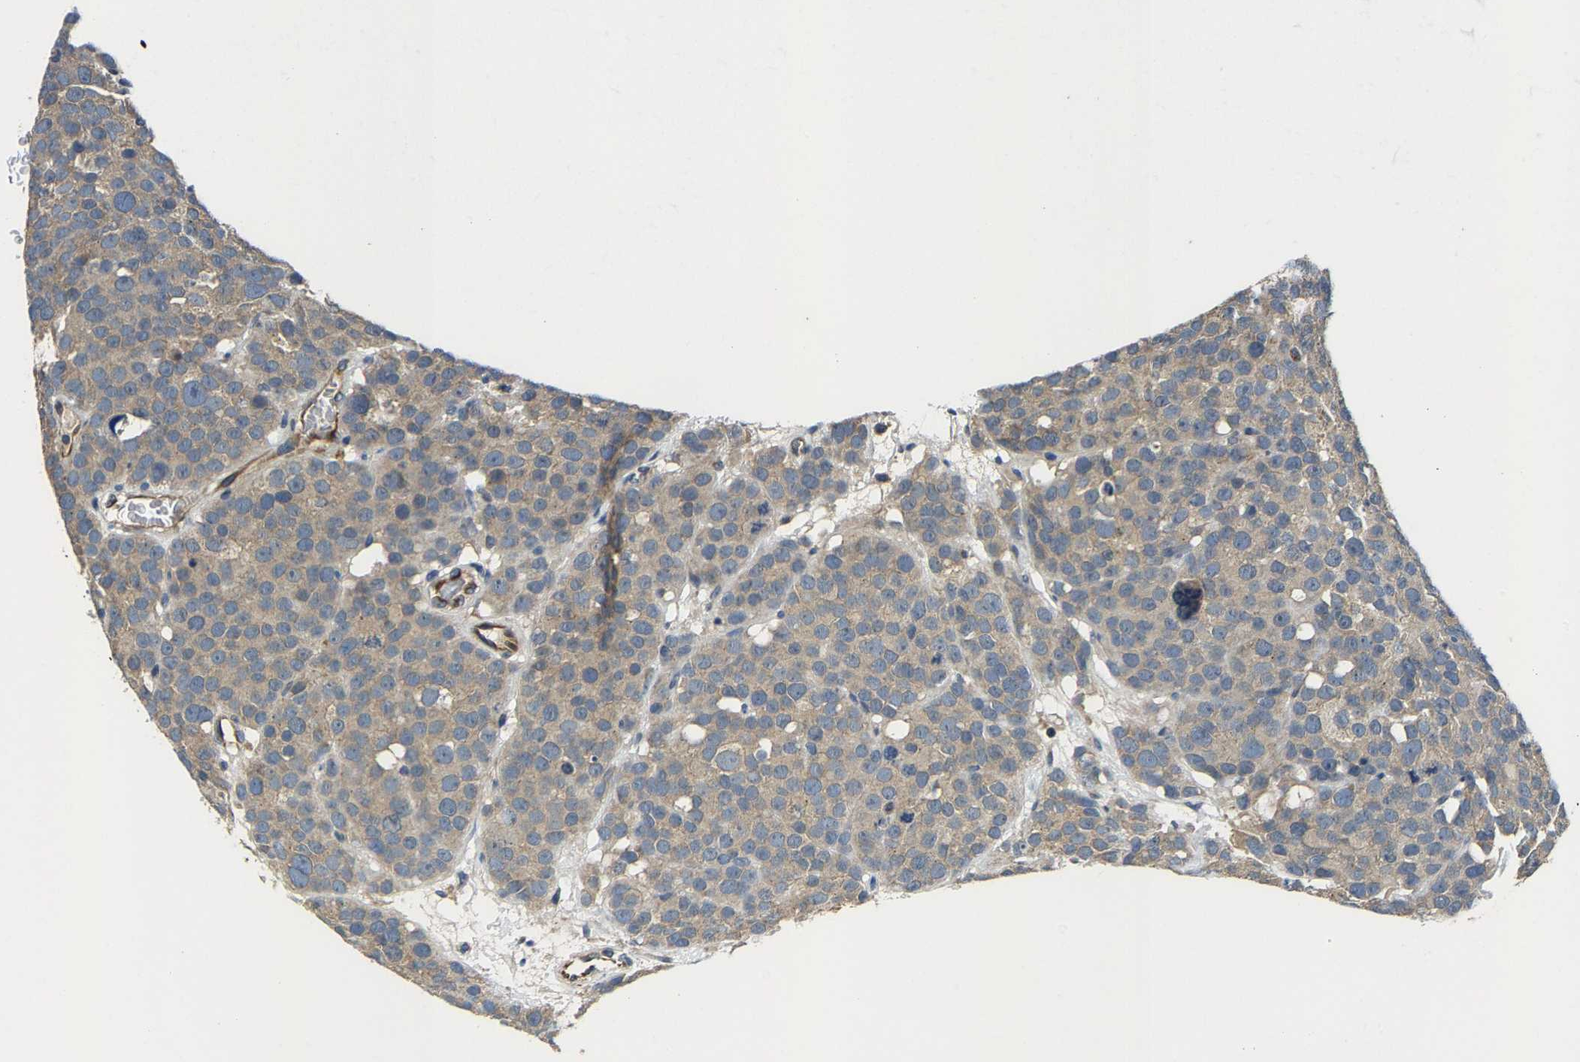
{"staining": {"intensity": "weak", "quantity": ">75%", "location": "cytoplasmic/membranous"}, "tissue": "testis cancer", "cell_type": "Tumor cells", "image_type": "cancer", "snomed": [{"axis": "morphology", "description": "Seminoma, NOS"}, {"axis": "topography", "description": "Testis"}], "caption": "Immunohistochemistry histopathology image of human seminoma (testis) stained for a protein (brown), which reveals low levels of weak cytoplasmic/membranous positivity in approximately >75% of tumor cells.", "gene": "AGBL3", "patient": {"sex": "male", "age": 71}}